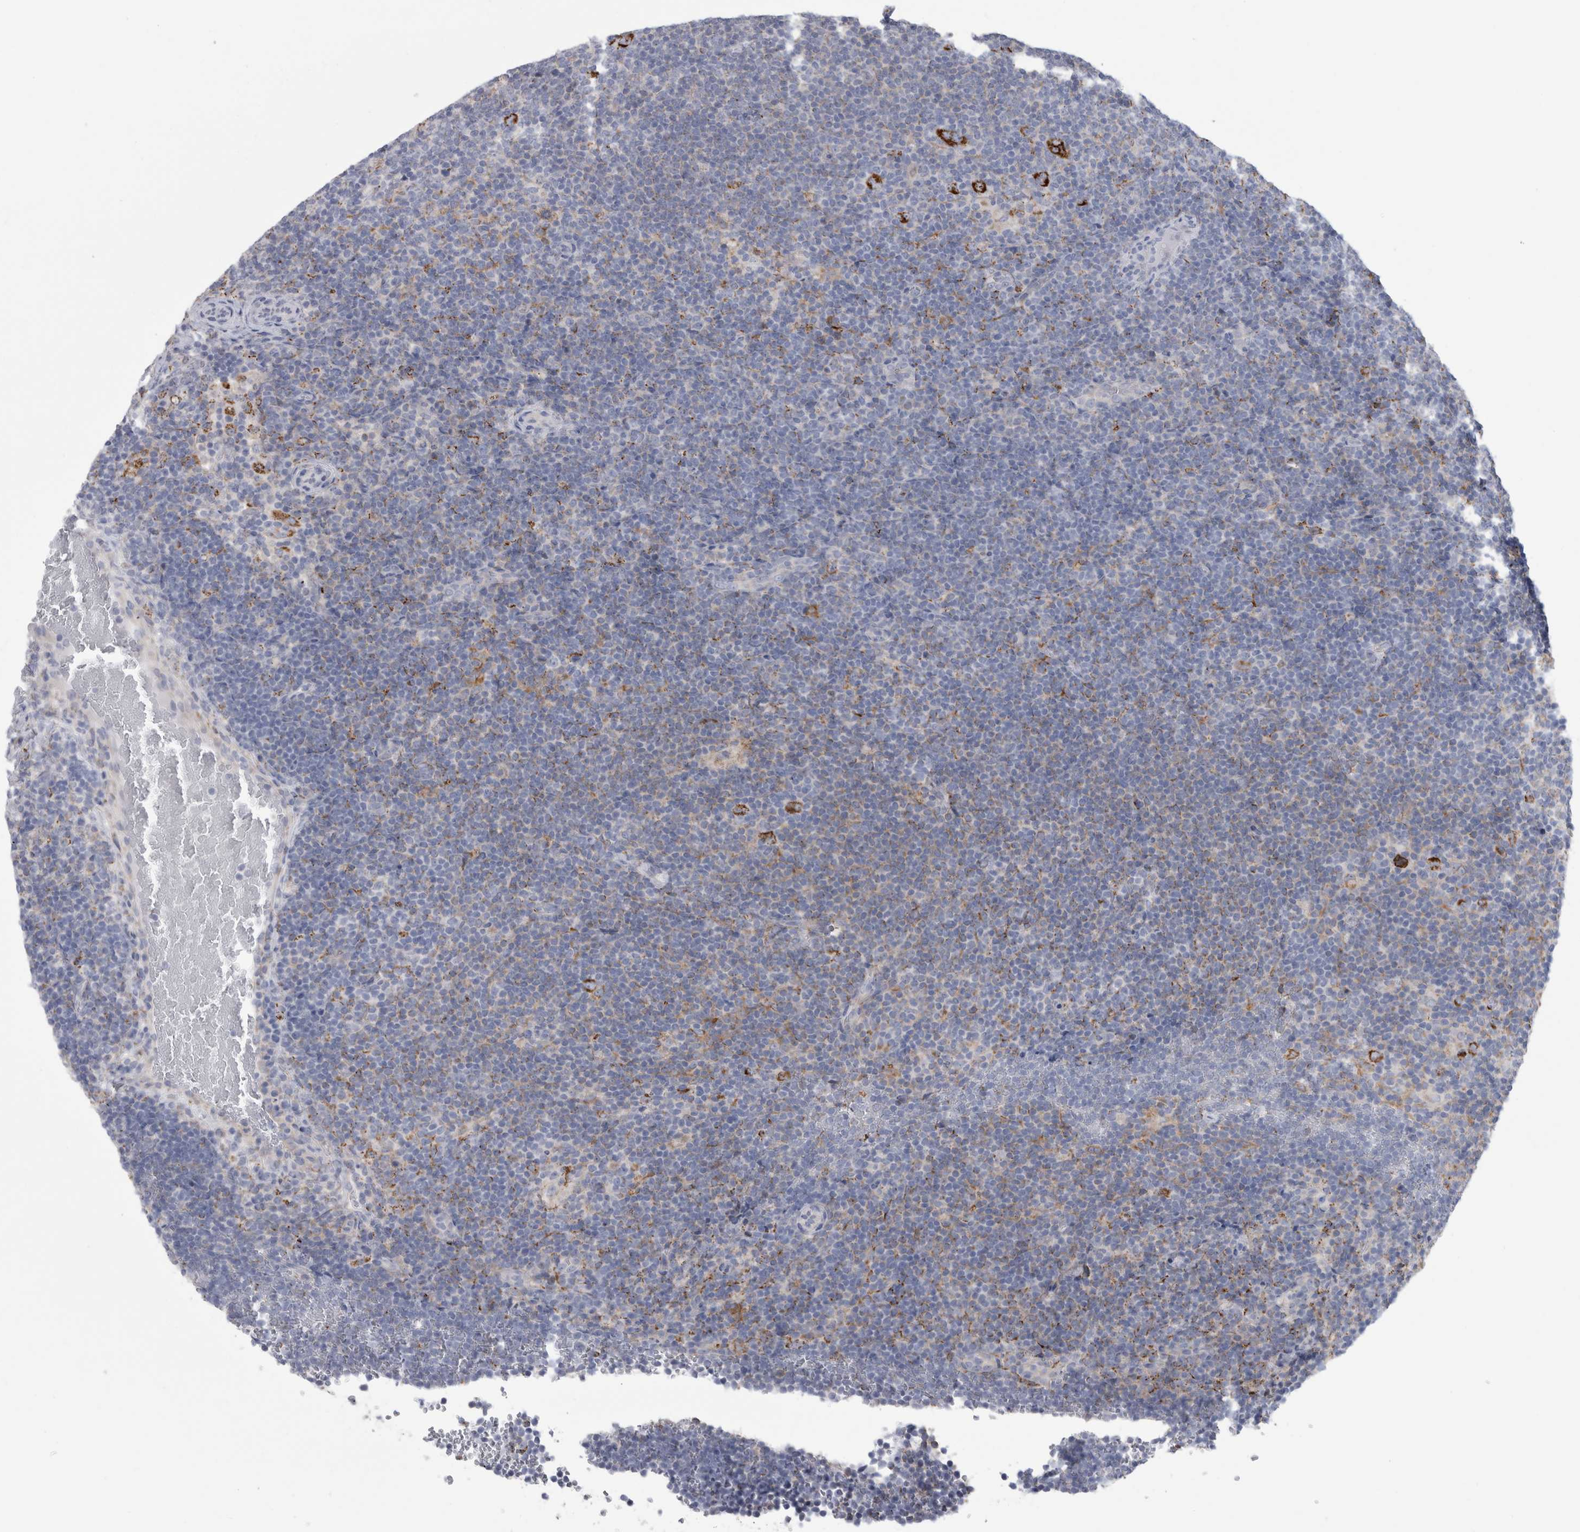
{"staining": {"intensity": "strong", "quantity": ">75%", "location": "cytoplasmic/membranous"}, "tissue": "lymphoma", "cell_type": "Tumor cells", "image_type": "cancer", "snomed": [{"axis": "morphology", "description": "Hodgkin's disease, NOS"}, {"axis": "topography", "description": "Lymph node"}], "caption": "The immunohistochemical stain shows strong cytoplasmic/membranous positivity in tumor cells of lymphoma tissue. (DAB IHC, brown staining for protein, blue staining for nuclei).", "gene": "GATM", "patient": {"sex": "female", "age": 57}}